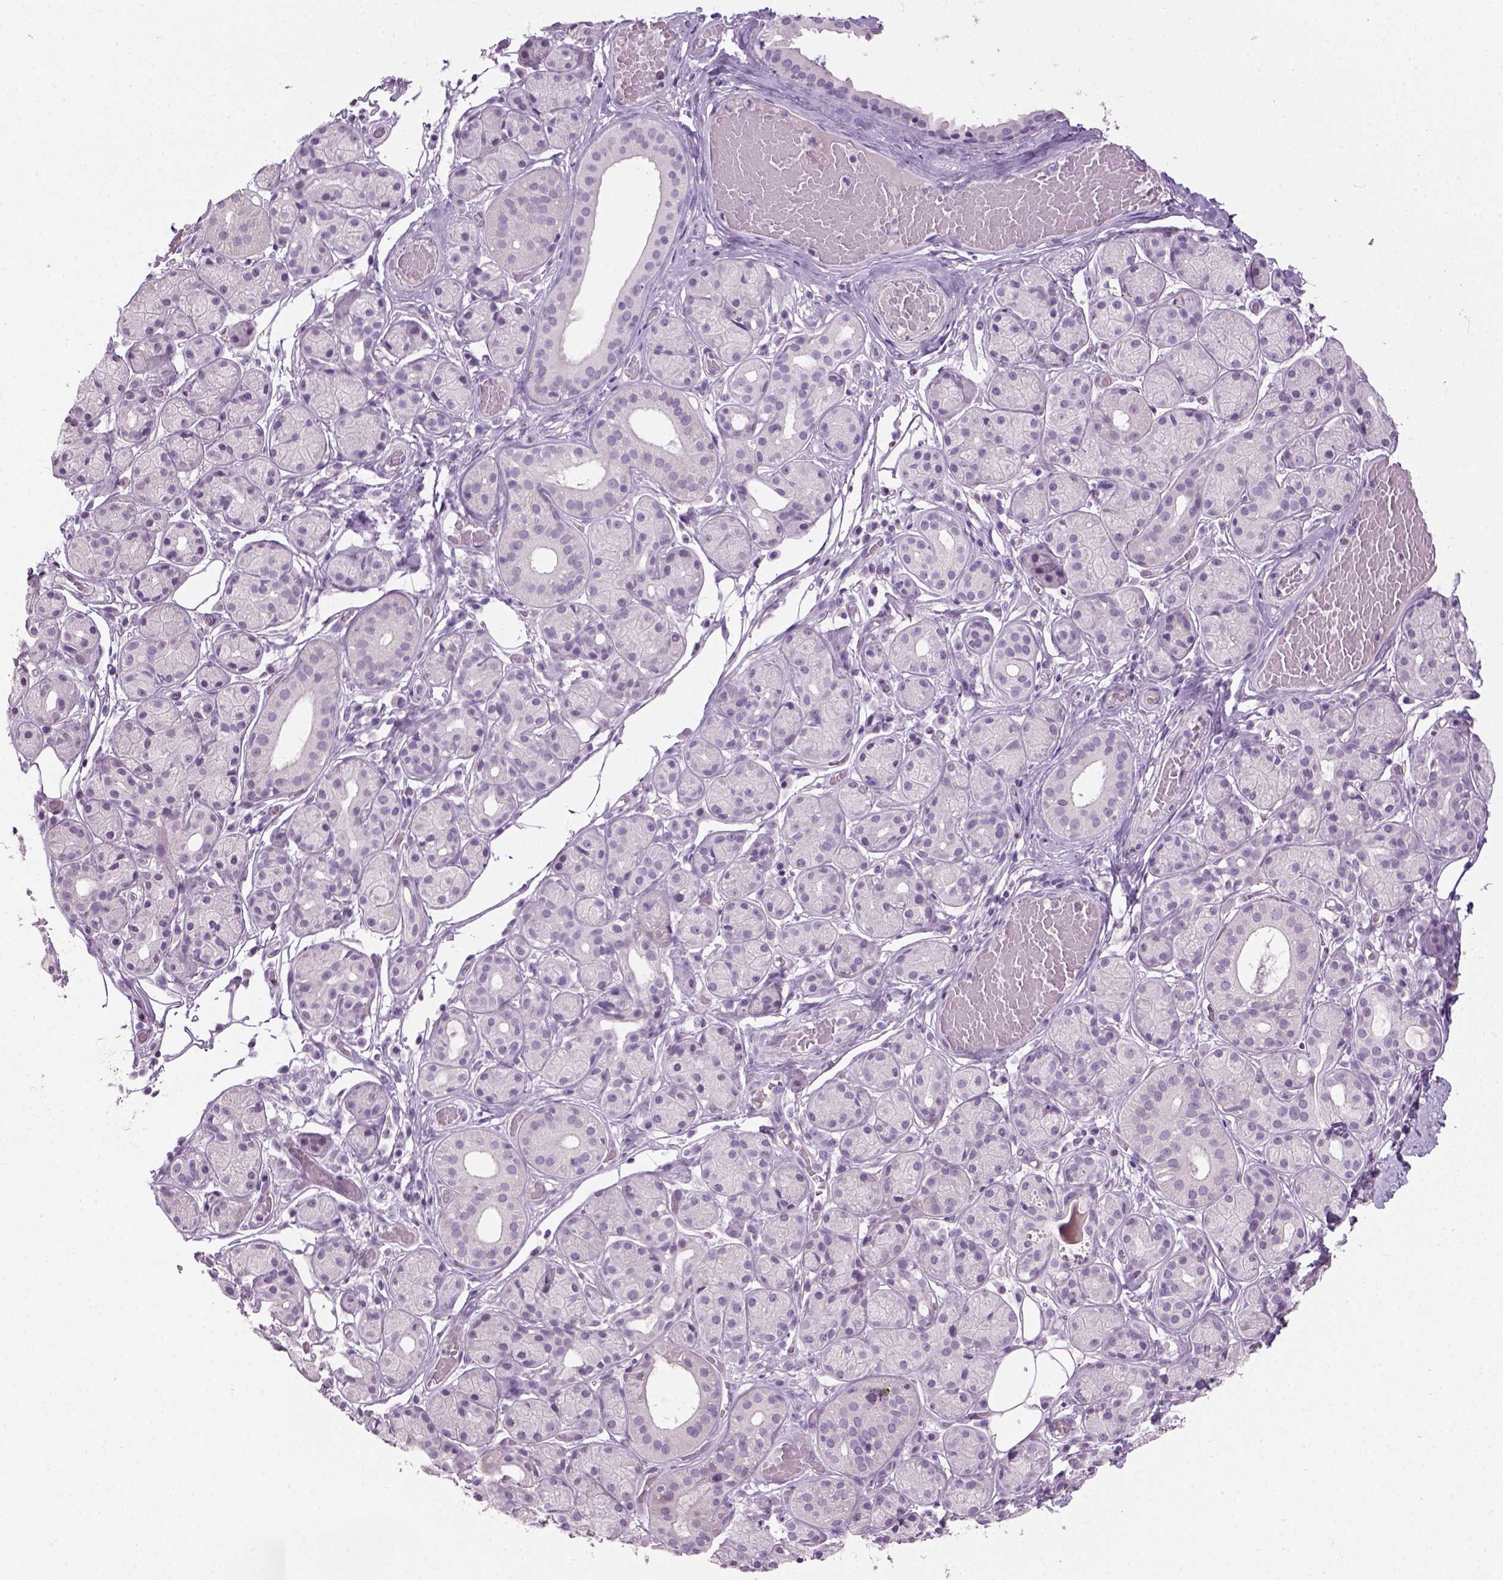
{"staining": {"intensity": "negative", "quantity": "none", "location": "none"}, "tissue": "salivary gland", "cell_type": "Glandular cells", "image_type": "normal", "snomed": [{"axis": "morphology", "description": "Normal tissue, NOS"}, {"axis": "topography", "description": "Salivary gland"}, {"axis": "topography", "description": "Peripheral nerve tissue"}], "caption": "IHC of unremarkable salivary gland displays no positivity in glandular cells.", "gene": "GABRB2", "patient": {"sex": "male", "age": 71}}